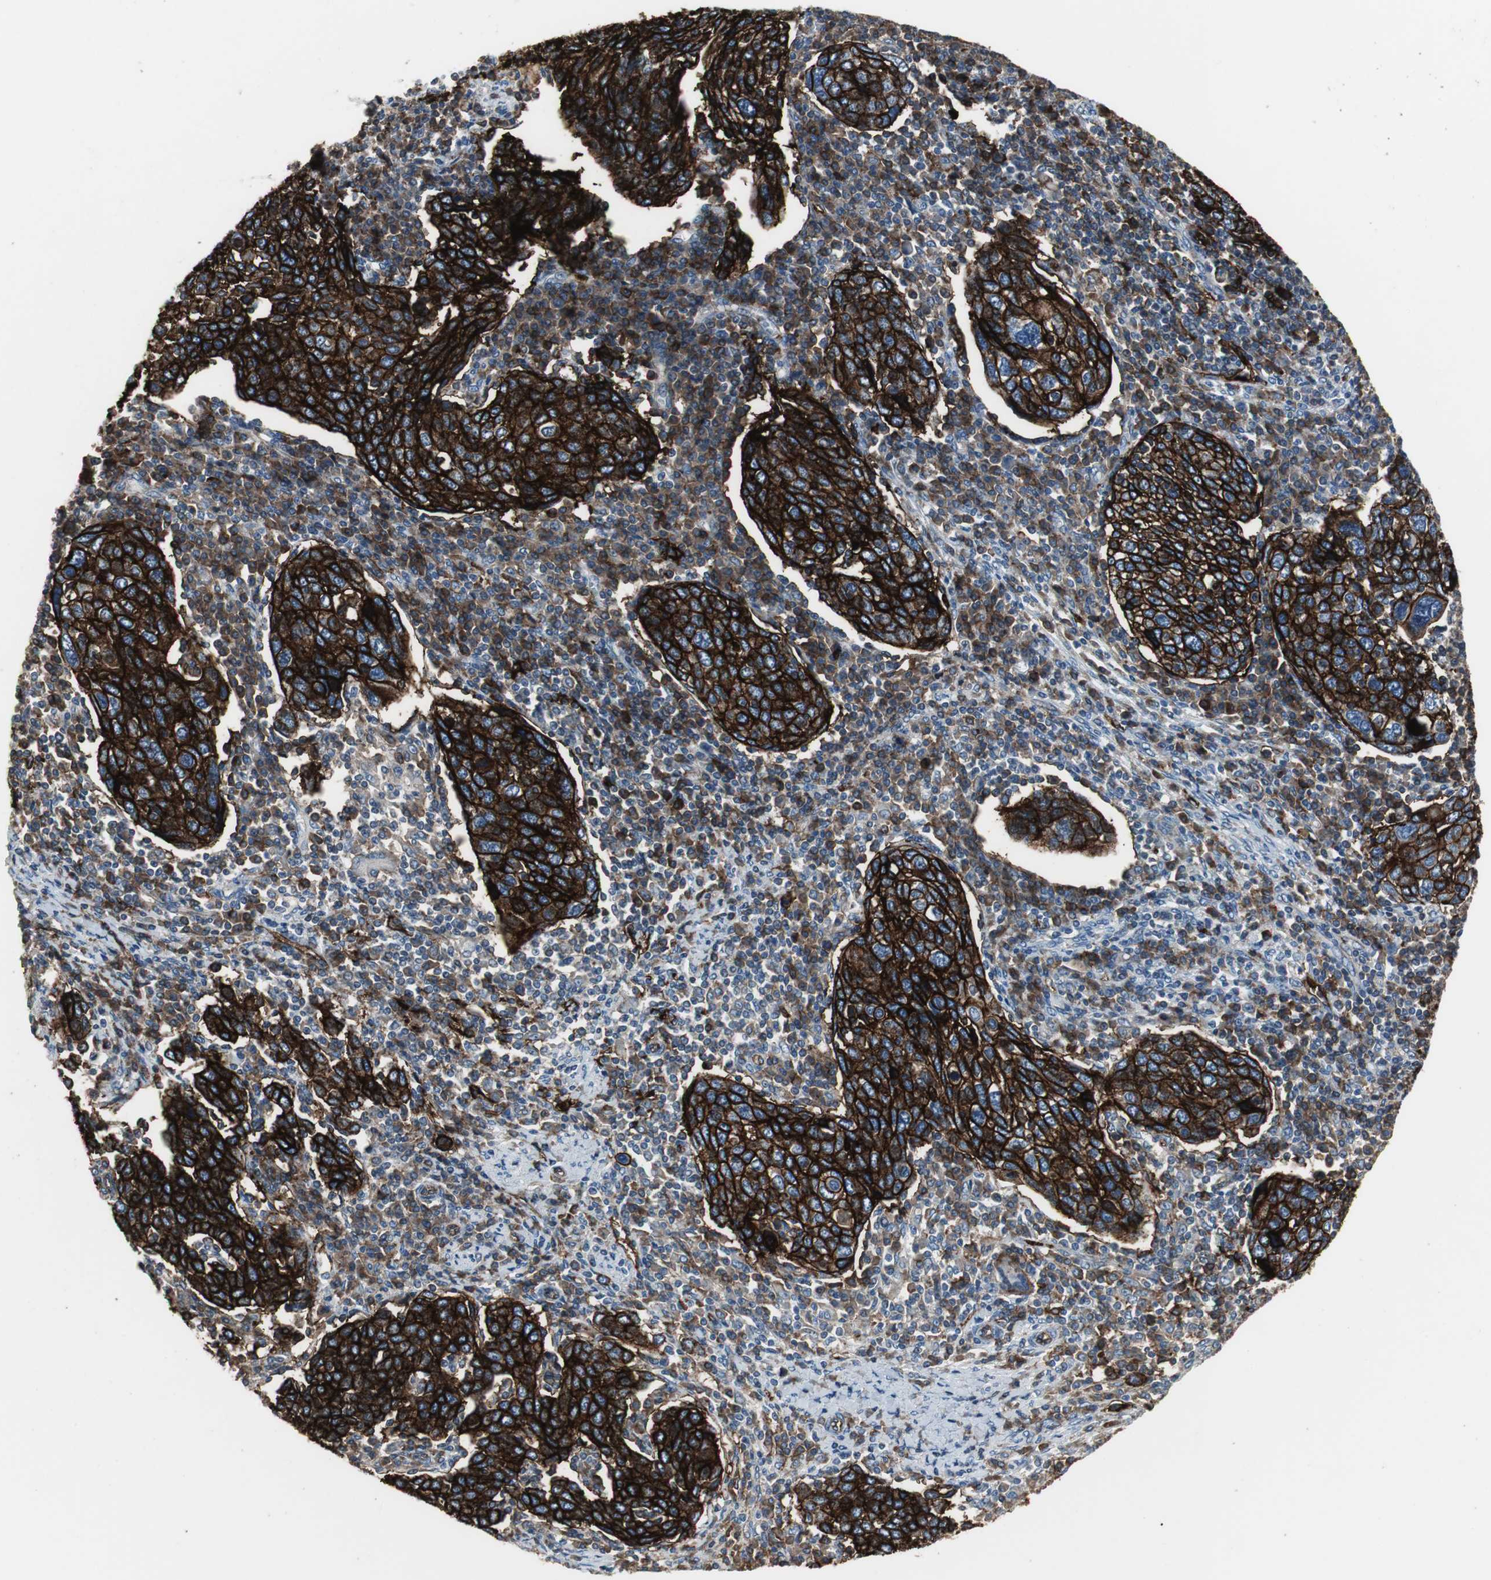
{"staining": {"intensity": "strong", "quantity": ">75%", "location": "cytoplasmic/membranous"}, "tissue": "cervical cancer", "cell_type": "Tumor cells", "image_type": "cancer", "snomed": [{"axis": "morphology", "description": "Squamous cell carcinoma, NOS"}, {"axis": "topography", "description": "Cervix"}], "caption": "Immunohistochemical staining of squamous cell carcinoma (cervical) reveals high levels of strong cytoplasmic/membranous protein expression in about >75% of tumor cells.", "gene": "F11R", "patient": {"sex": "female", "age": 40}}